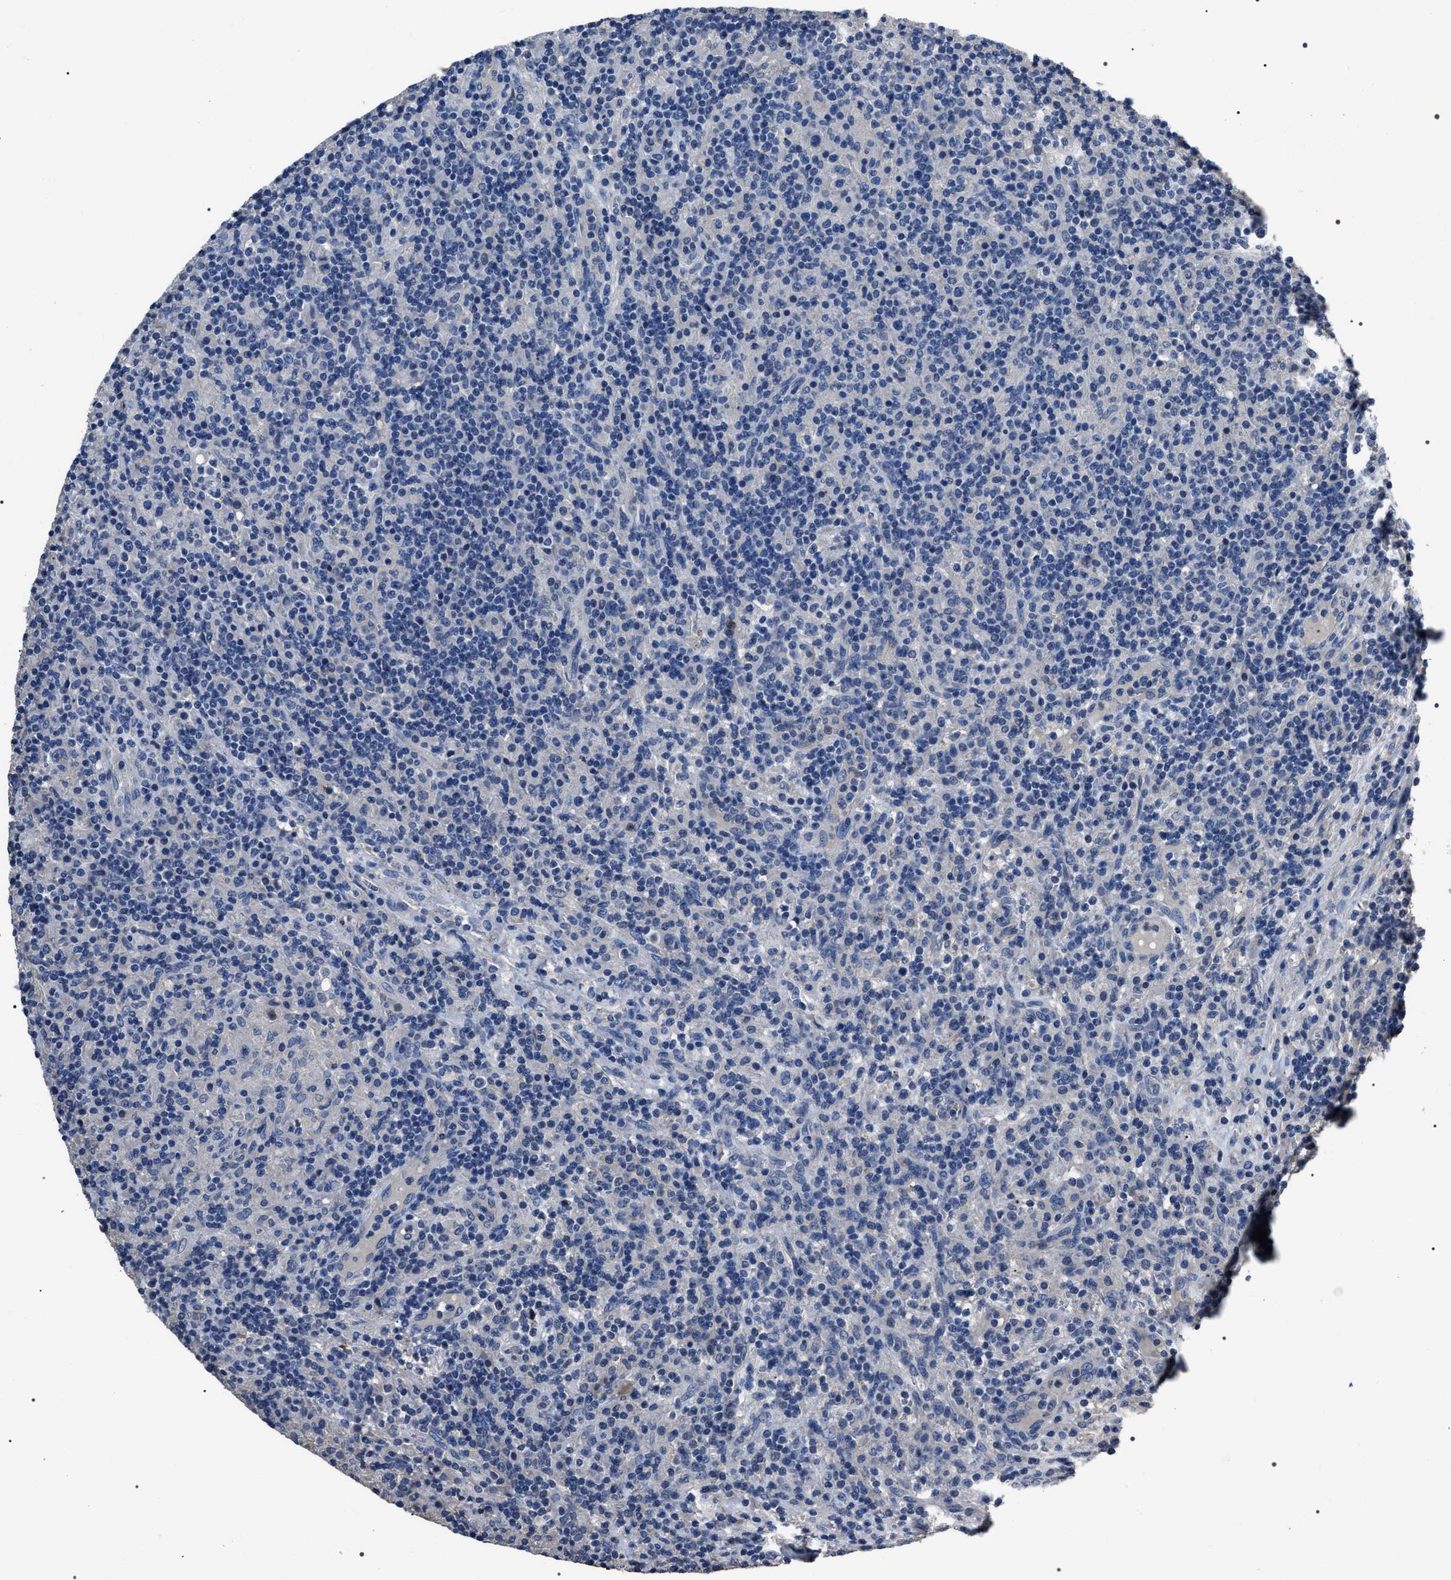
{"staining": {"intensity": "negative", "quantity": "none", "location": "none"}, "tissue": "lymphoma", "cell_type": "Tumor cells", "image_type": "cancer", "snomed": [{"axis": "morphology", "description": "Hodgkin's disease, NOS"}, {"axis": "topography", "description": "Lymph node"}], "caption": "The micrograph displays no significant expression in tumor cells of Hodgkin's disease.", "gene": "TRIM54", "patient": {"sex": "male", "age": 70}}